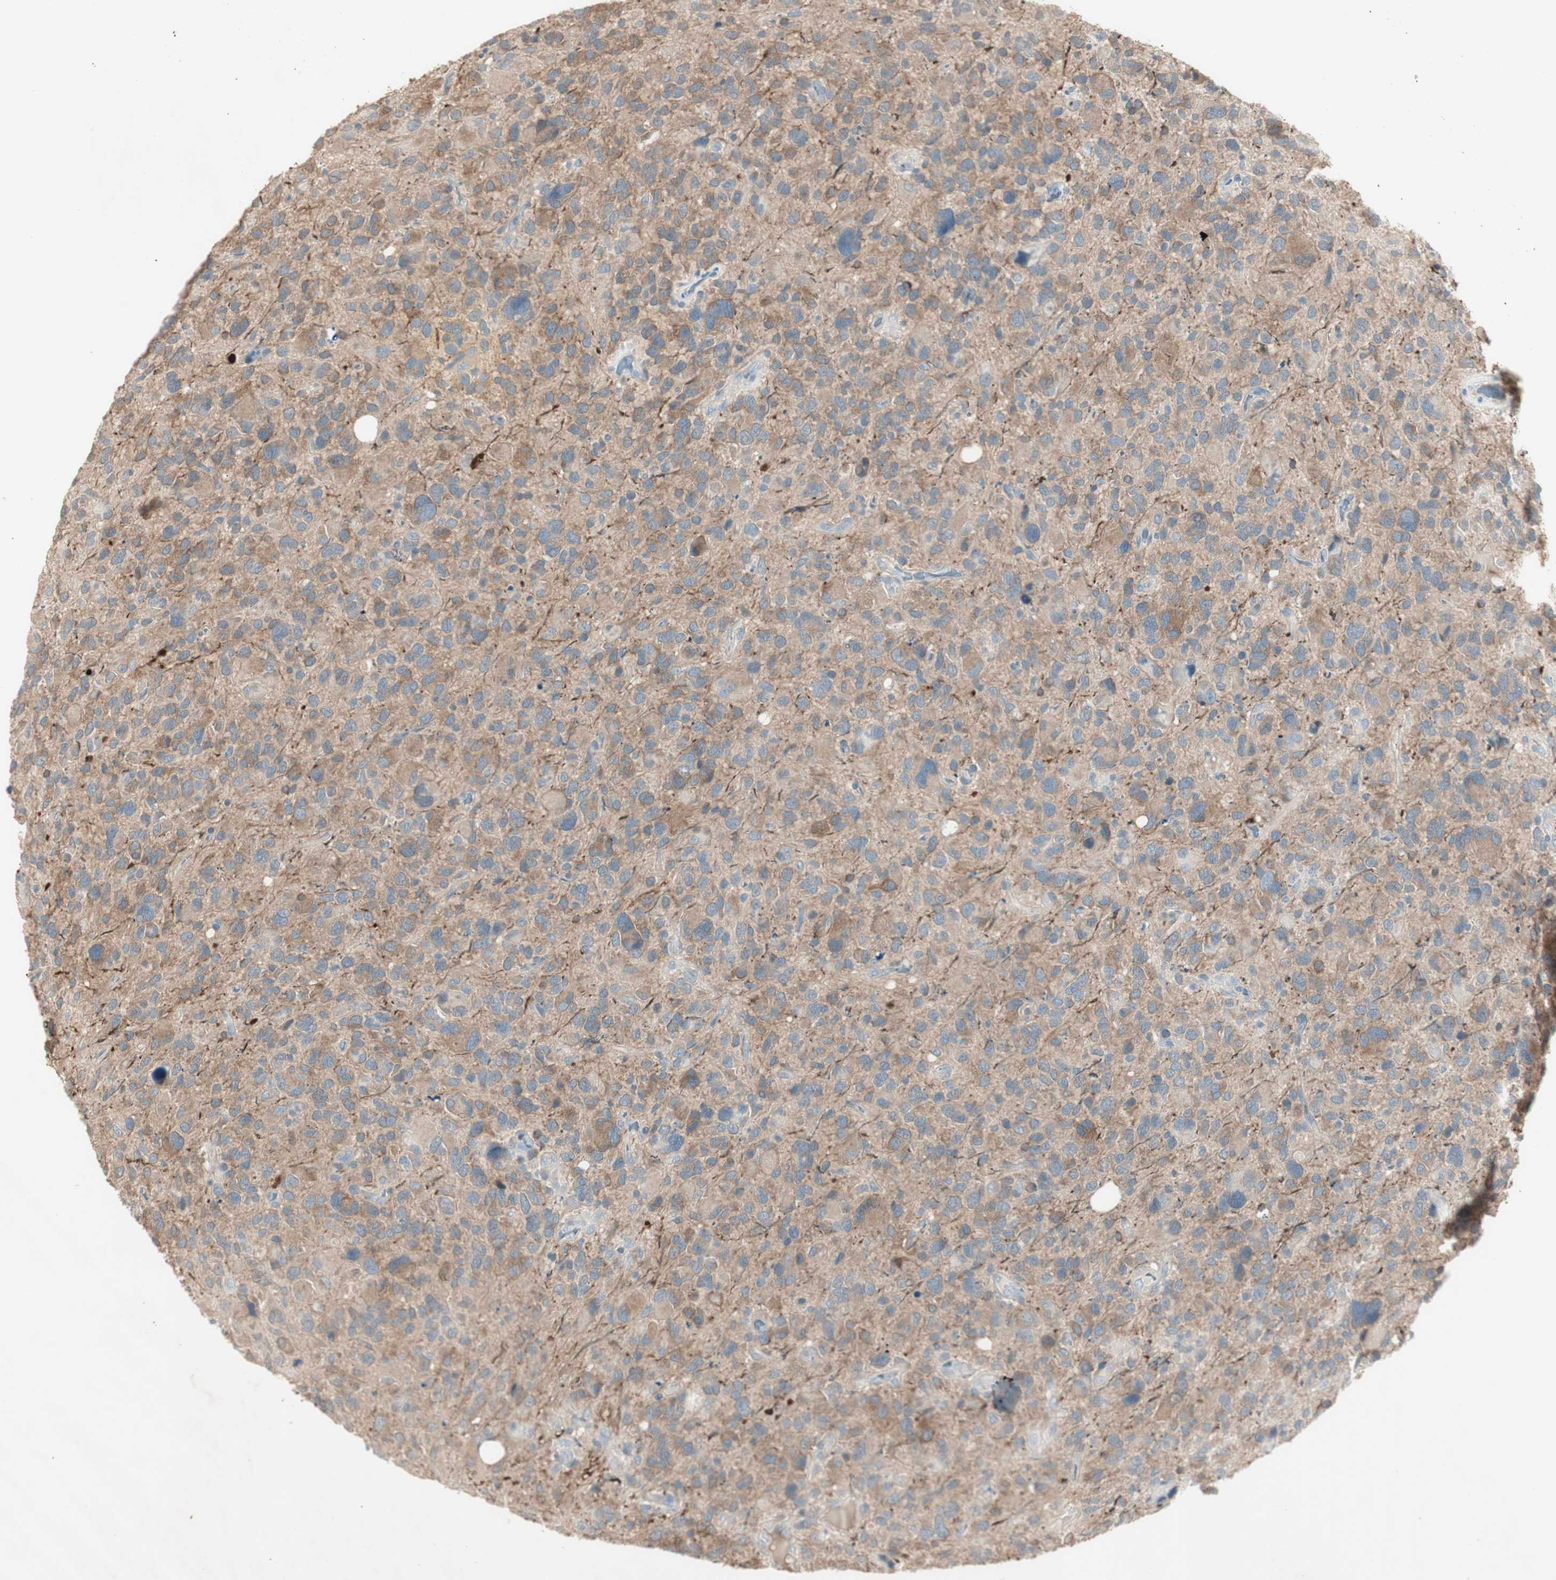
{"staining": {"intensity": "moderate", "quantity": "25%-75%", "location": "cytoplasmic/membranous"}, "tissue": "glioma", "cell_type": "Tumor cells", "image_type": "cancer", "snomed": [{"axis": "morphology", "description": "Glioma, malignant, High grade"}, {"axis": "topography", "description": "Brain"}], "caption": "DAB (3,3'-diaminobenzidine) immunohistochemical staining of glioma displays moderate cytoplasmic/membranous protein expression in approximately 25%-75% of tumor cells.", "gene": "MAPRE3", "patient": {"sex": "male", "age": 48}}